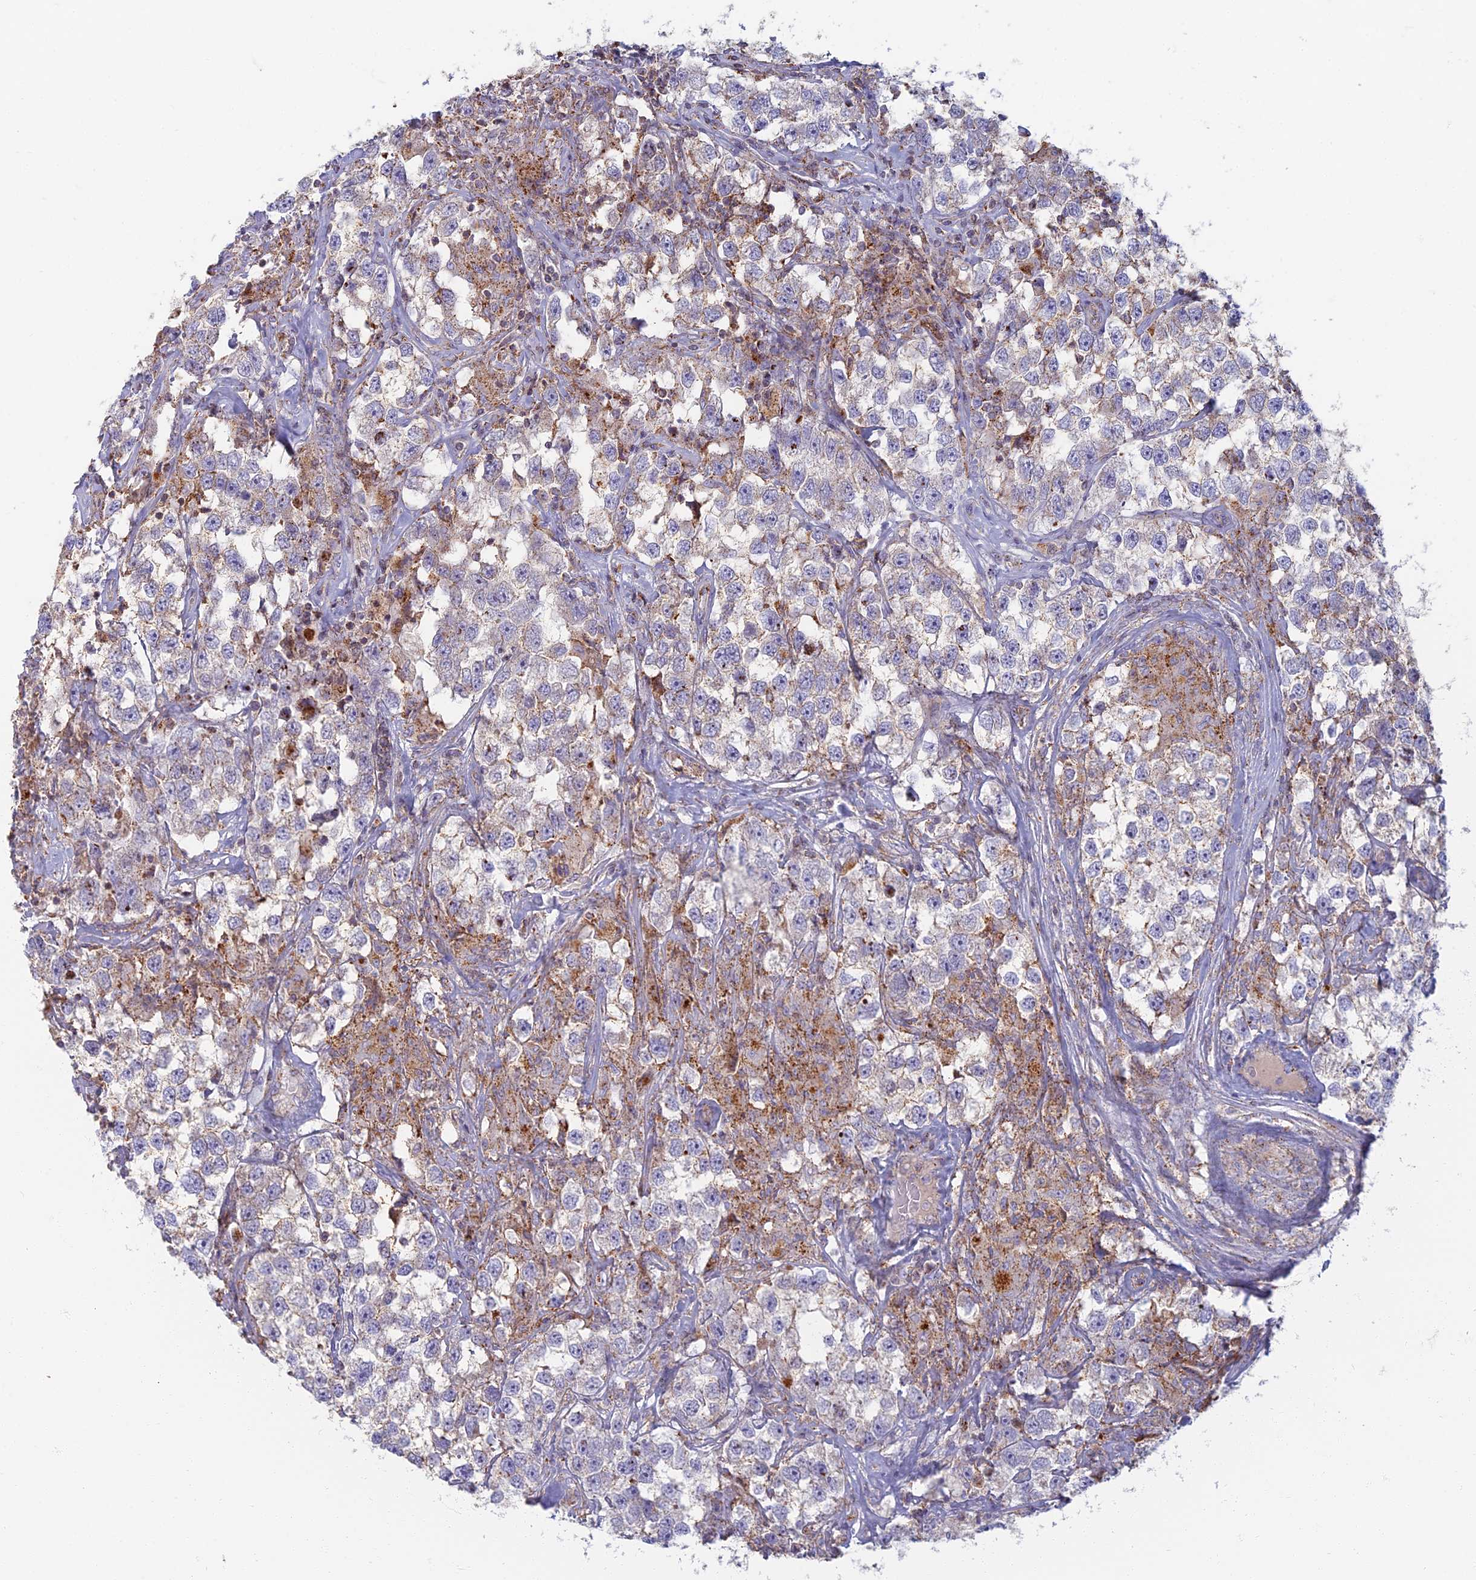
{"staining": {"intensity": "weak", "quantity": "<25%", "location": "cytoplasmic/membranous"}, "tissue": "testis cancer", "cell_type": "Tumor cells", "image_type": "cancer", "snomed": [{"axis": "morphology", "description": "Seminoma, NOS"}, {"axis": "topography", "description": "Testis"}], "caption": "Seminoma (testis) was stained to show a protein in brown. There is no significant staining in tumor cells.", "gene": "CHMP4B", "patient": {"sex": "male", "age": 46}}